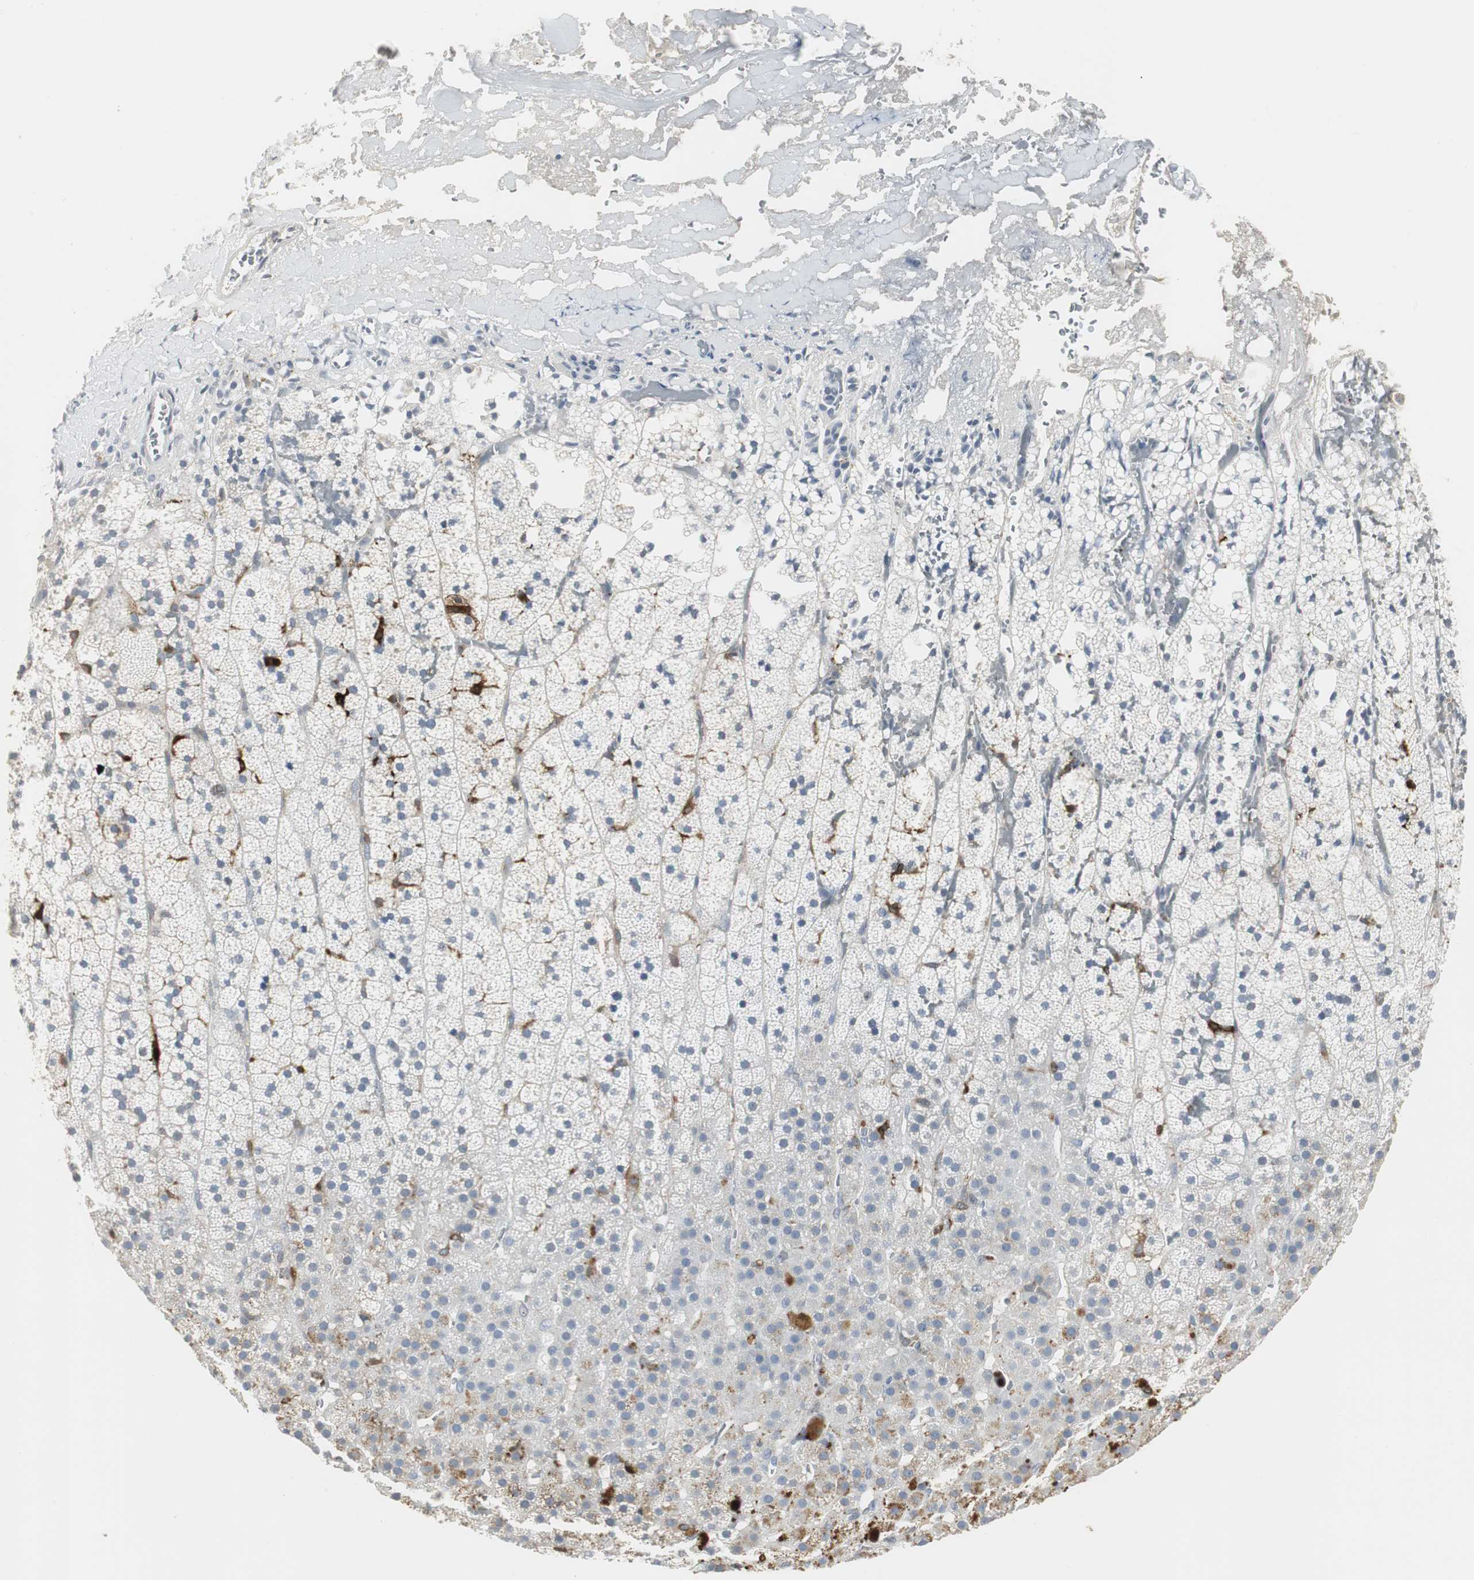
{"staining": {"intensity": "strong", "quantity": "<25%", "location": "cytoplasmic/membranous"}, "tissue": "adrenal gland", "cell_type": "Glandular cells", "image_type": "normal", "snomed": [{"axis": "morphology", "description": "Normal tissue, NOS"}, {"axis": "topography", "description": "Adrenal gland"}], "caption": "Immunohistochemistry of unremarkable adrenal gland shows medium levels of strong cytoplasmic/membranous expression in about <25% of glandular cells.", "gene": "PI15", "patient": {"sex": "male", "age": 35}}